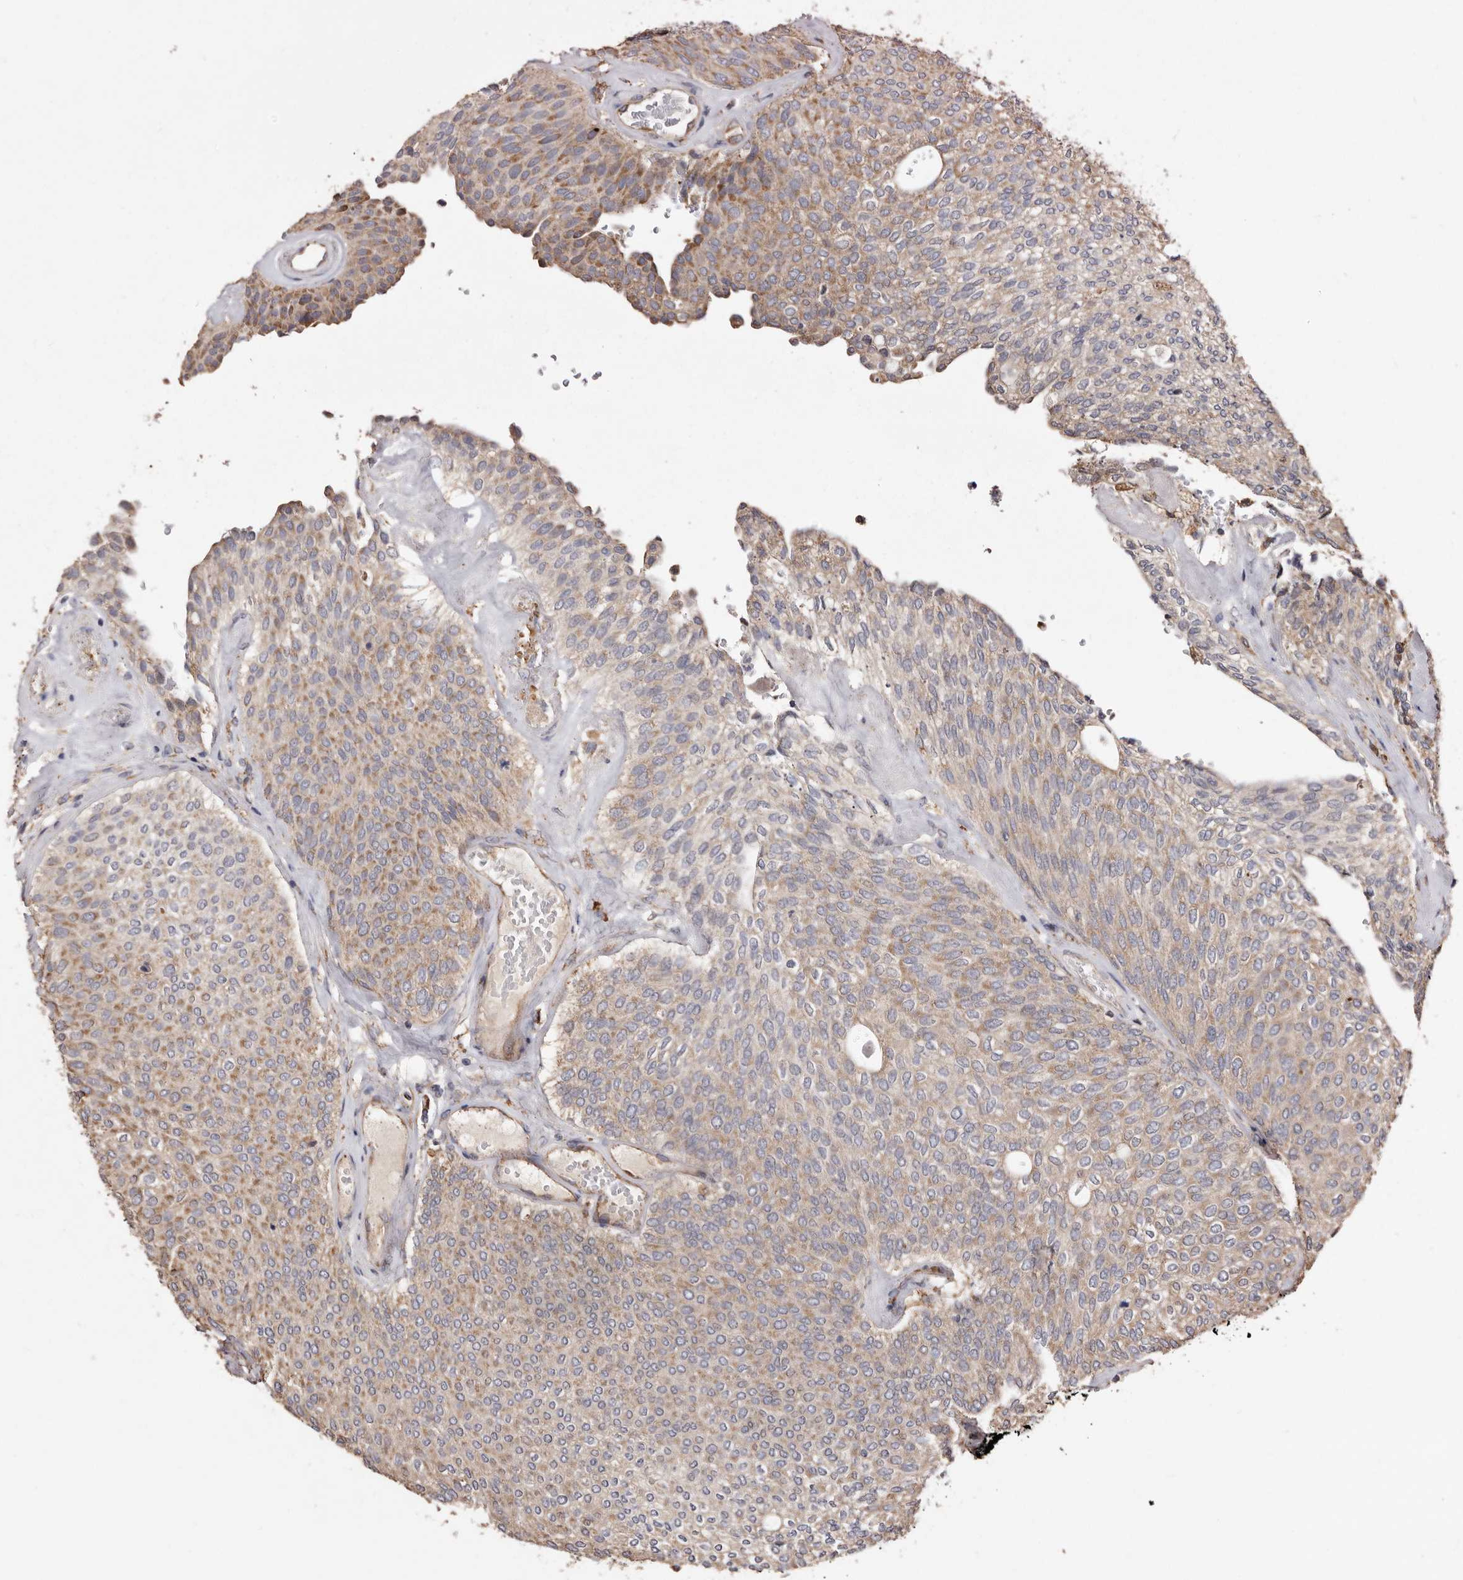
{"staining": {"intensity": "weak", "quantity": "25%-75%", "location": "cytoplasmic/membranous"}, "tissue": "urothelial cancer", "cell_type": "Tumor cells", "image_type": "cancer", "snomed": [{"axis": "morphology", "description": "Urothelial carcinoma, Low grade"}, {"axis": "topography", "description": "Urinary bladder"}], "caption": "This histopathology image exhibits immunohistochemistry staining of human urothelial carcinoma (low-grade), with low weak cytoplasmic/membranous positivity in approximately 25%-75% of tumor cells.", "gene": "STEAP2", "patient": {"sex": "female", "age": 79}}